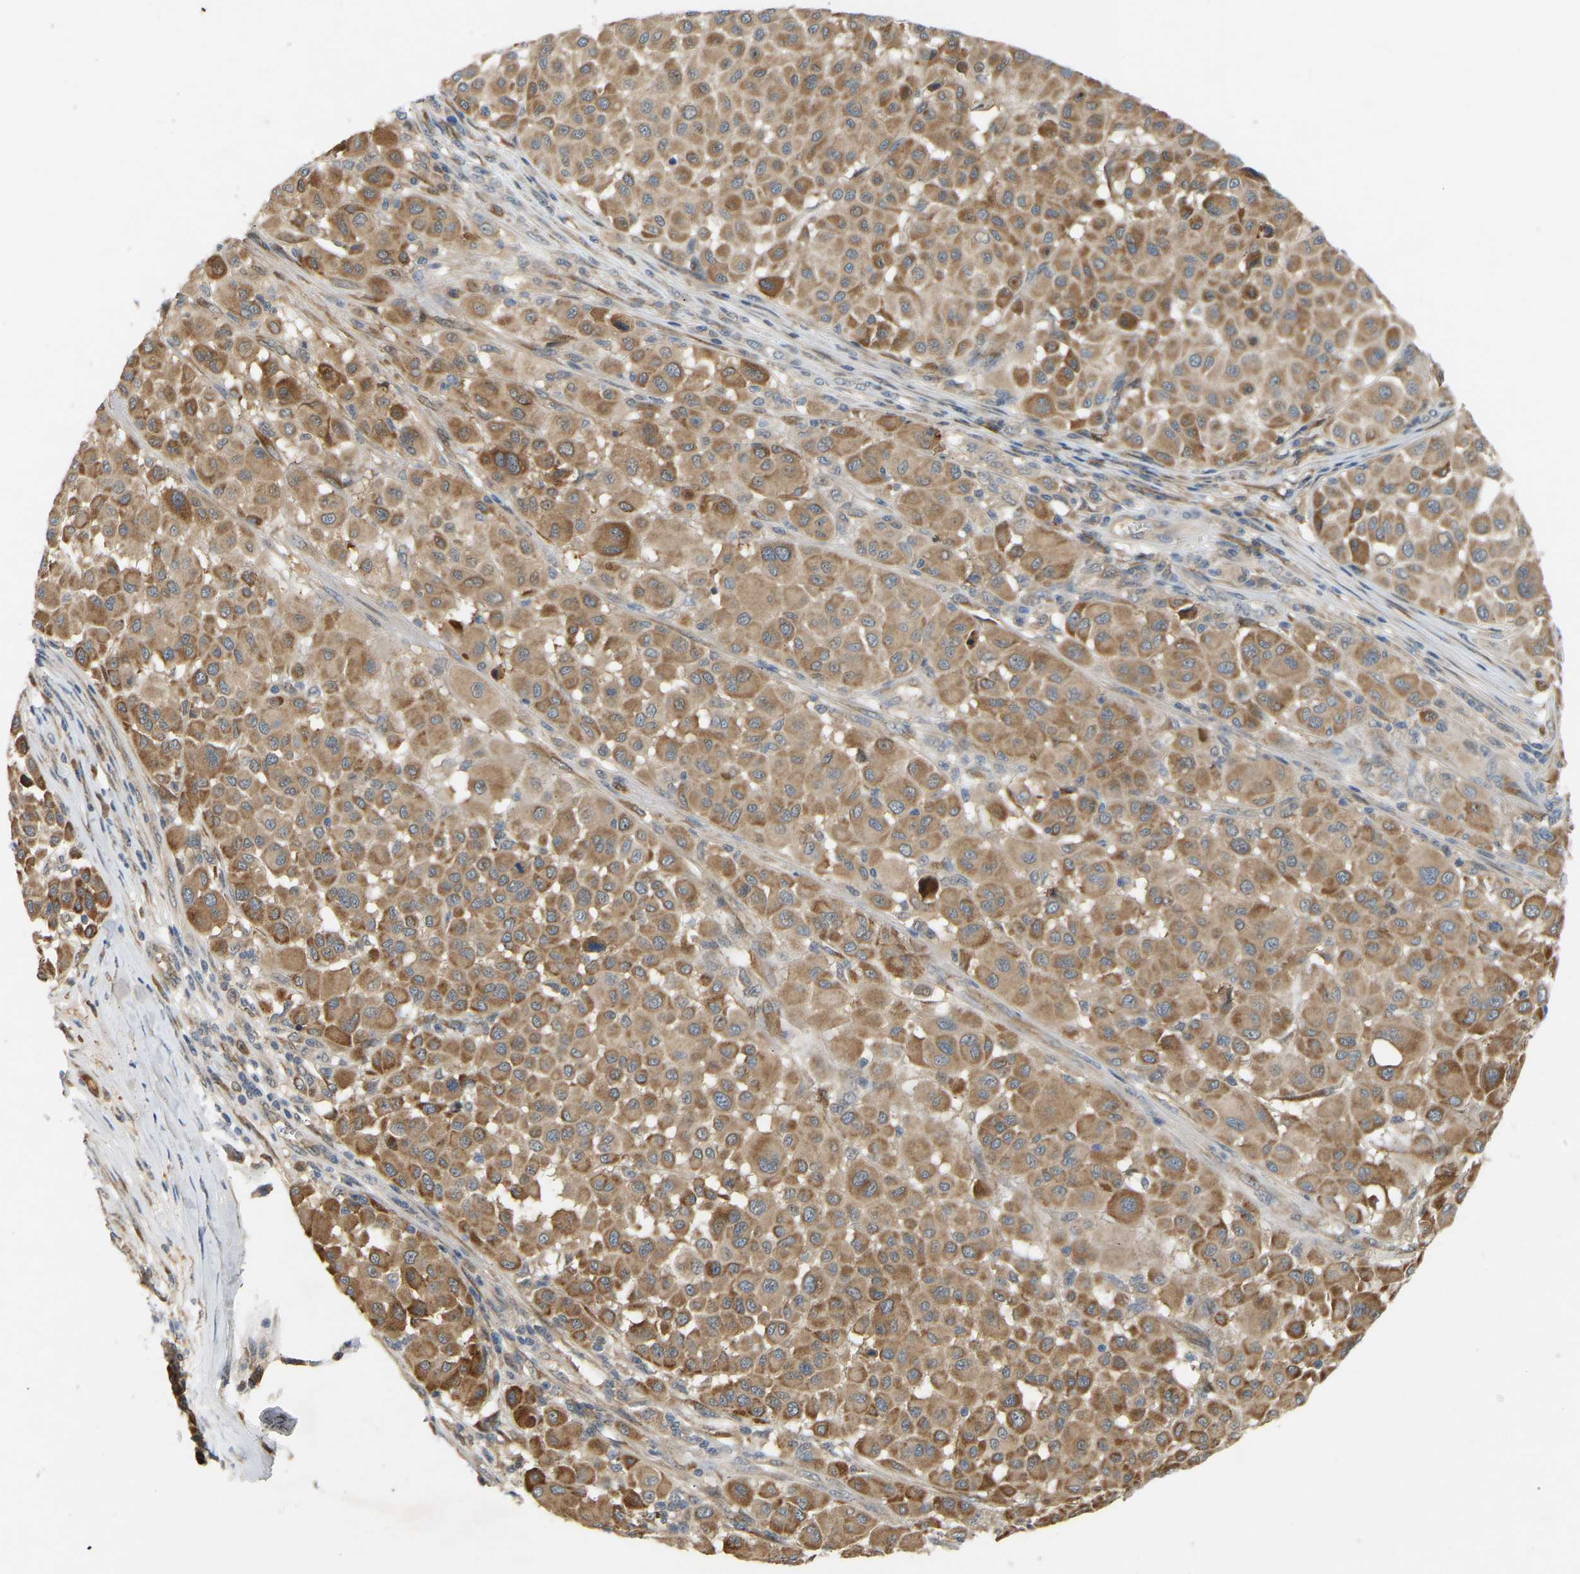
{"staining": {"intensity": "moderate", "quantity": ">75%", "location": "cytoplasmic/membranous"}, "tissue": "melanoma", "cell_type": "Tumor cells", "image_type": "cancer", "snomed": [{"axis": "morphology", "description": "Malignant melanoma, Metastatic site"}, {"axis": "topography", "description": "Soft tissue"}], "caption": "Melanoma stained for a protein (brown) exhibits moderate cytoplasmic/membranous positive expression in approximately >75% of tumor cells.", "gene": "PTCD1", "patient": {"sex": "male", "age": 41}}